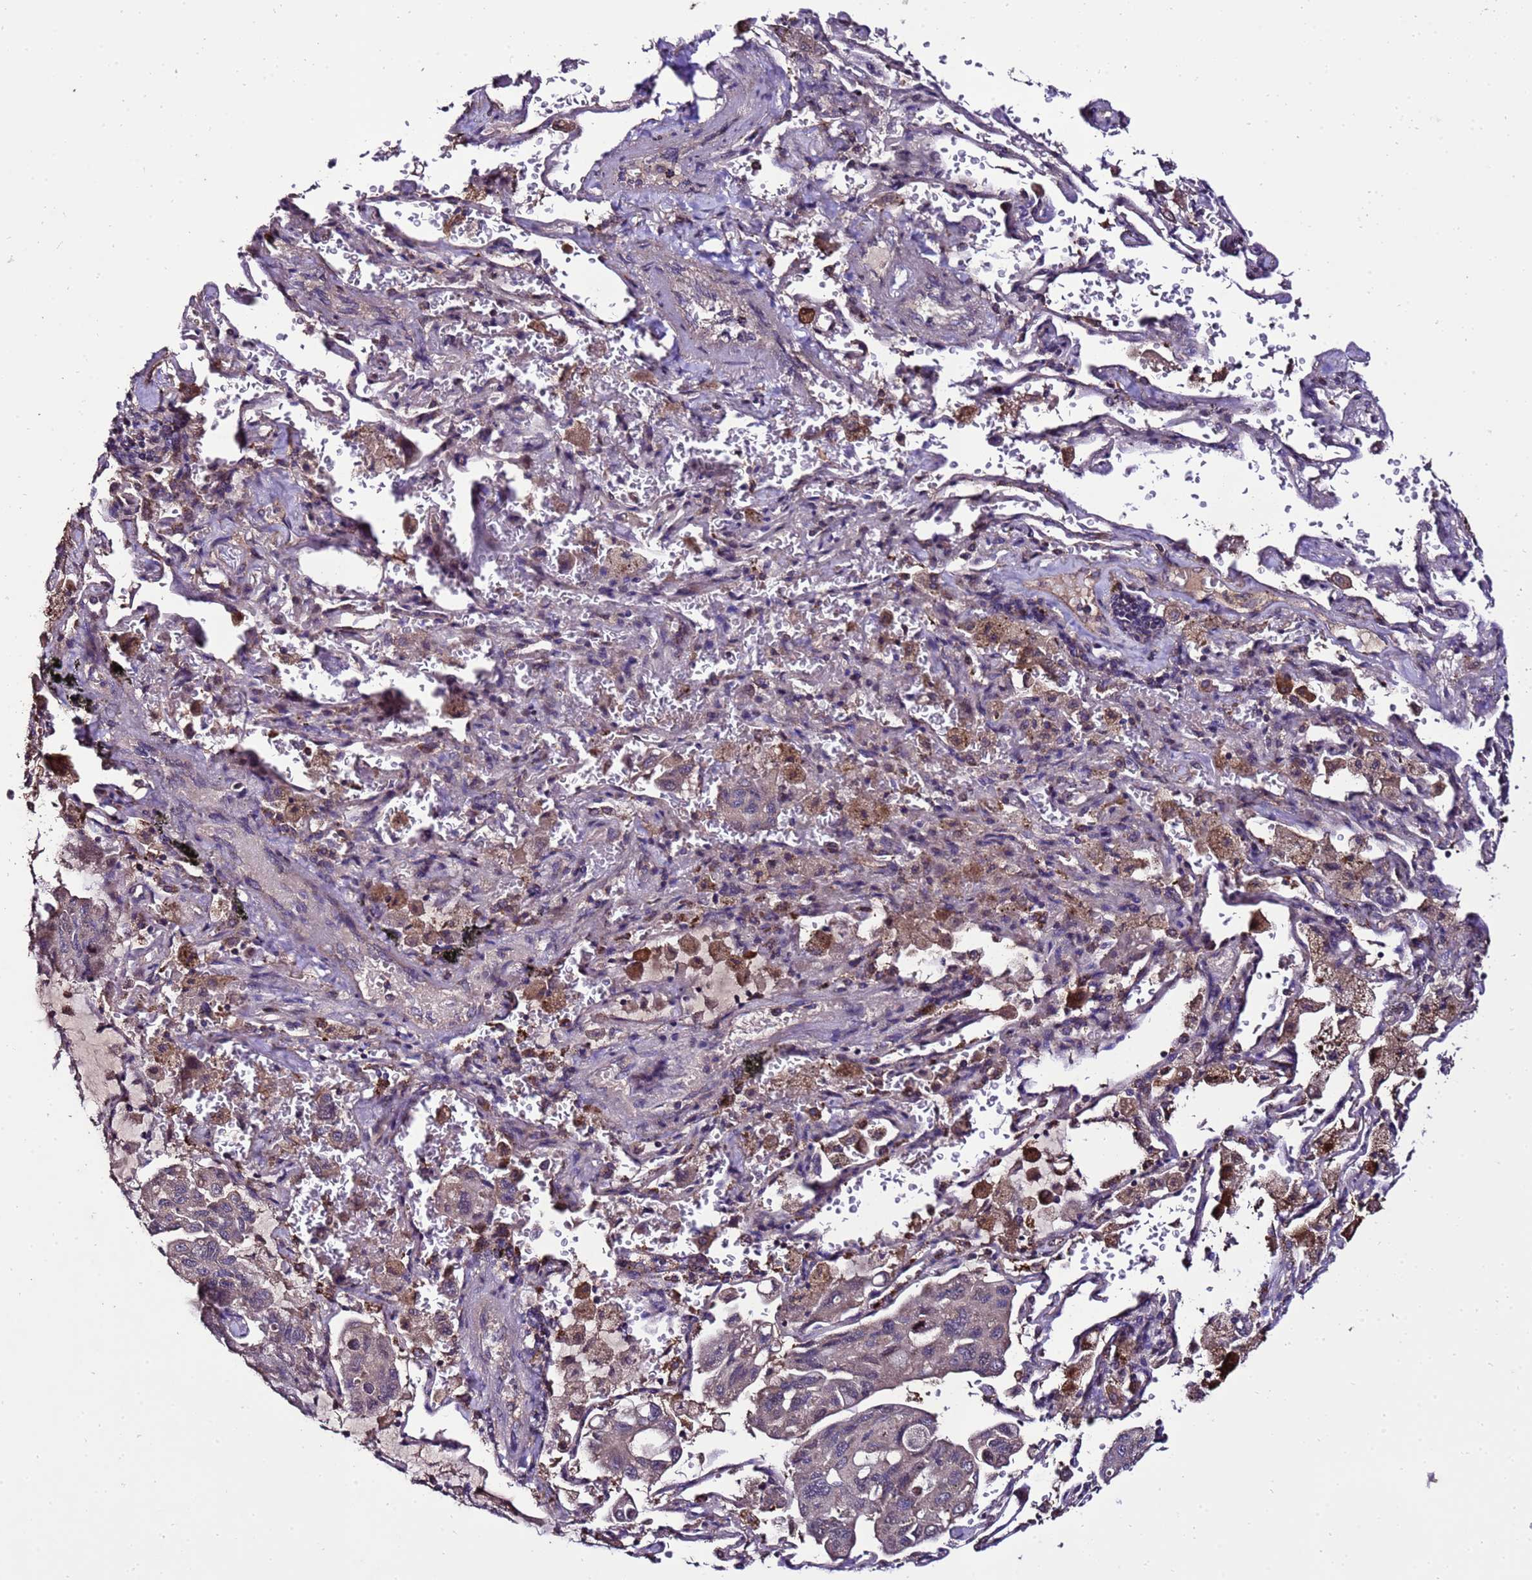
{"staining": {"intensity": "weak", "quantity": "<25%", "location": "cytoplasmic/membranous"}, "tissue": "lung cancer", "cell_type": "Tumor cells", "image_type": "cancer", "snomed": [{"axis": "morphology", "description": "Adenocarcinoma, NOS"}, {"axis": "topography", "description": "Lung"}], "caption": "The image displays no staining of tumor cells in adenocarcinoma (lung).", "gene": "ZNF329", "patient": {"sex": "male", "age": 64}}